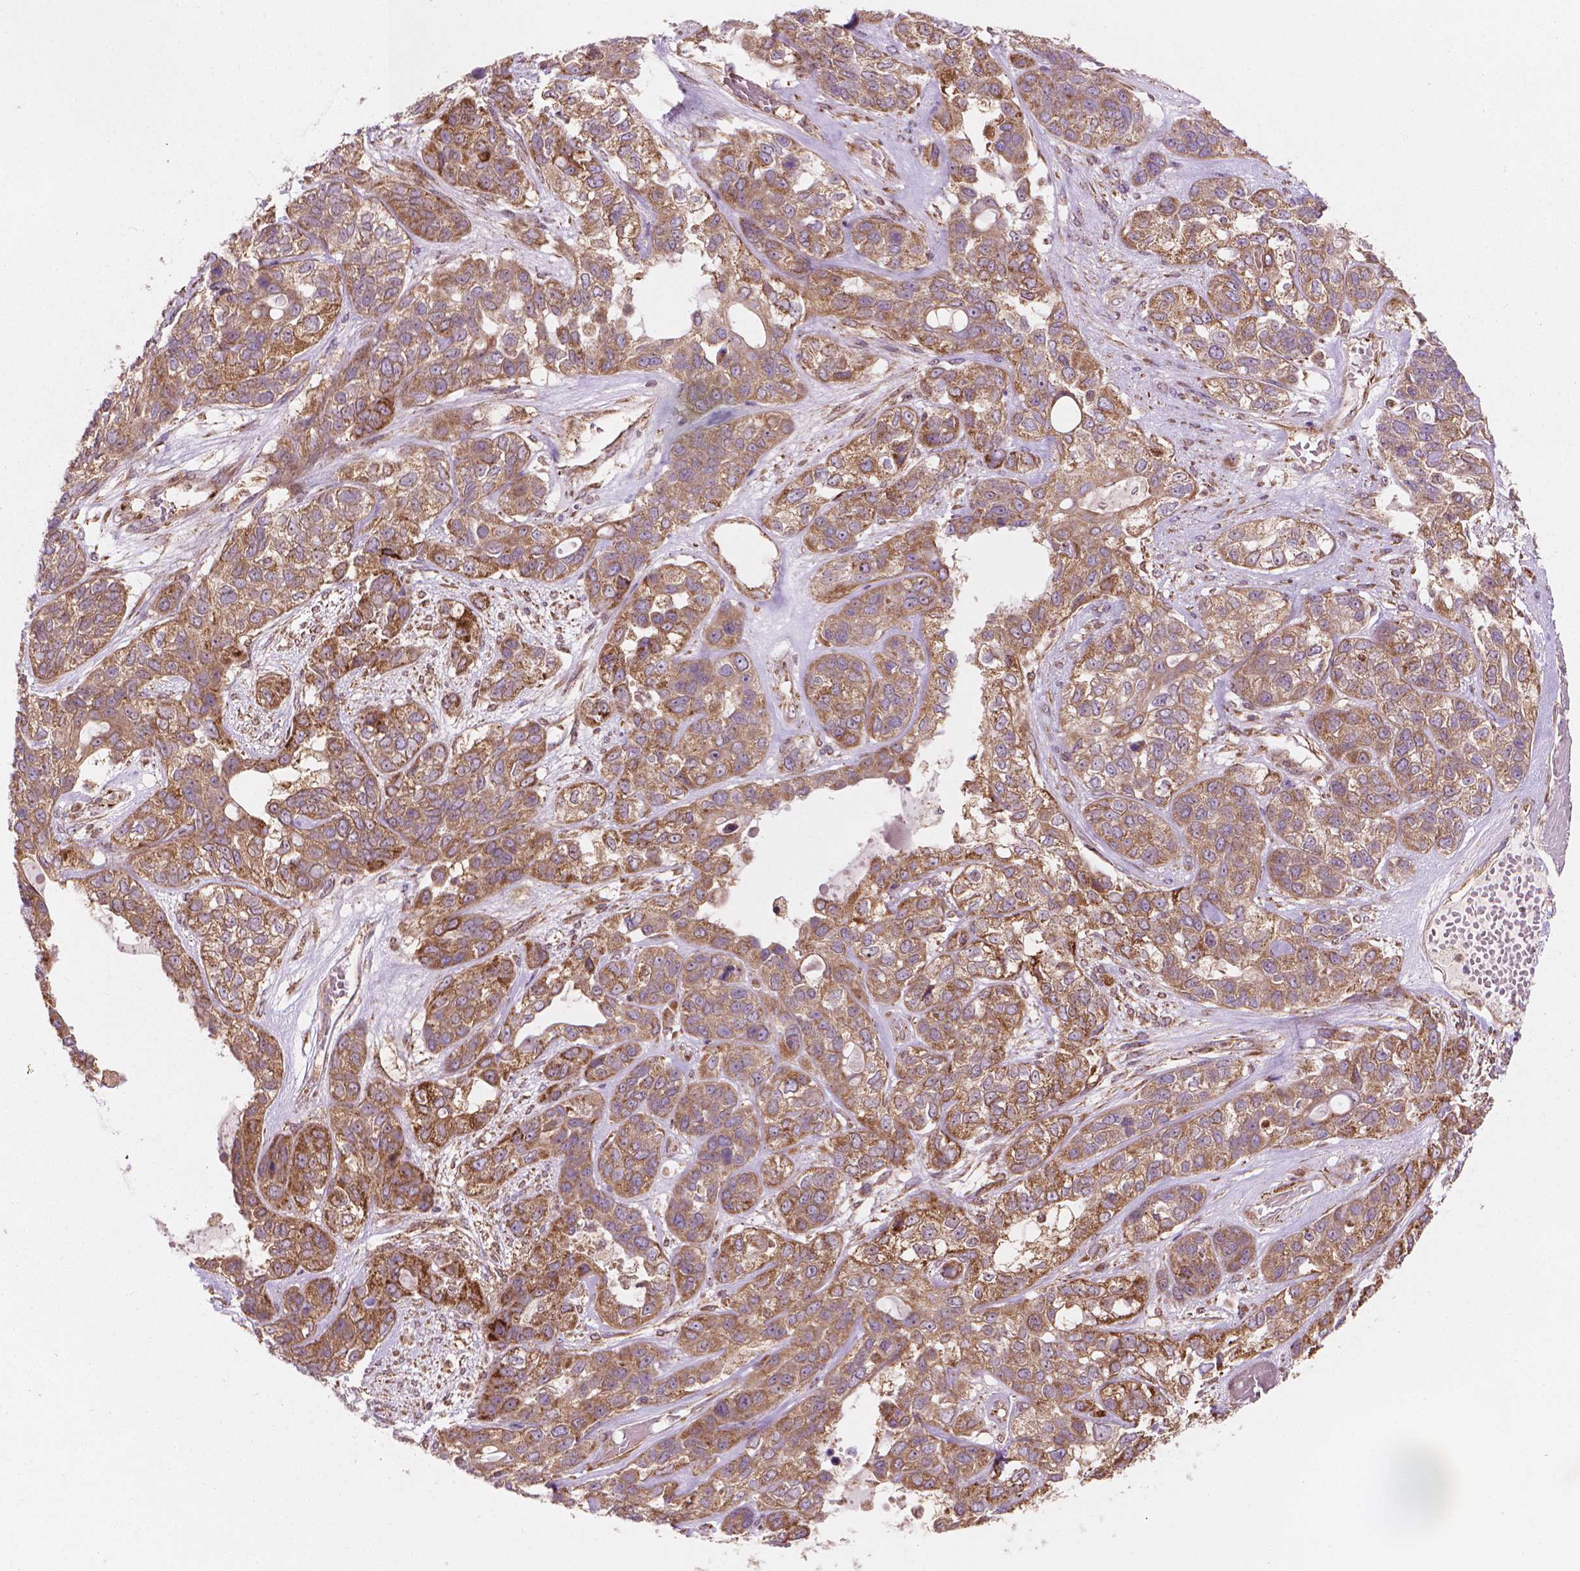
{"staining": {"intensity": "weak", "quantity": ">75%", "location": "cytoplasmic/membranous"}, "tissue": "lung cancer", "cell_type": "Tumor cells", "image_type": "cancer", "snomed": [{"axis": "morphology", "description": "Squamous cell carcinoma, NOS"}, {"axis": "topography", "description": "Lung"}], "caption": "Weak cytoplasmic/membranous expression for a protein is present in approximately >75% of tumor cells of lung cancer using immunohistochemistry (IHC).", "gene": "VARS2", "patient": {"sex": "female", "age": 70}}